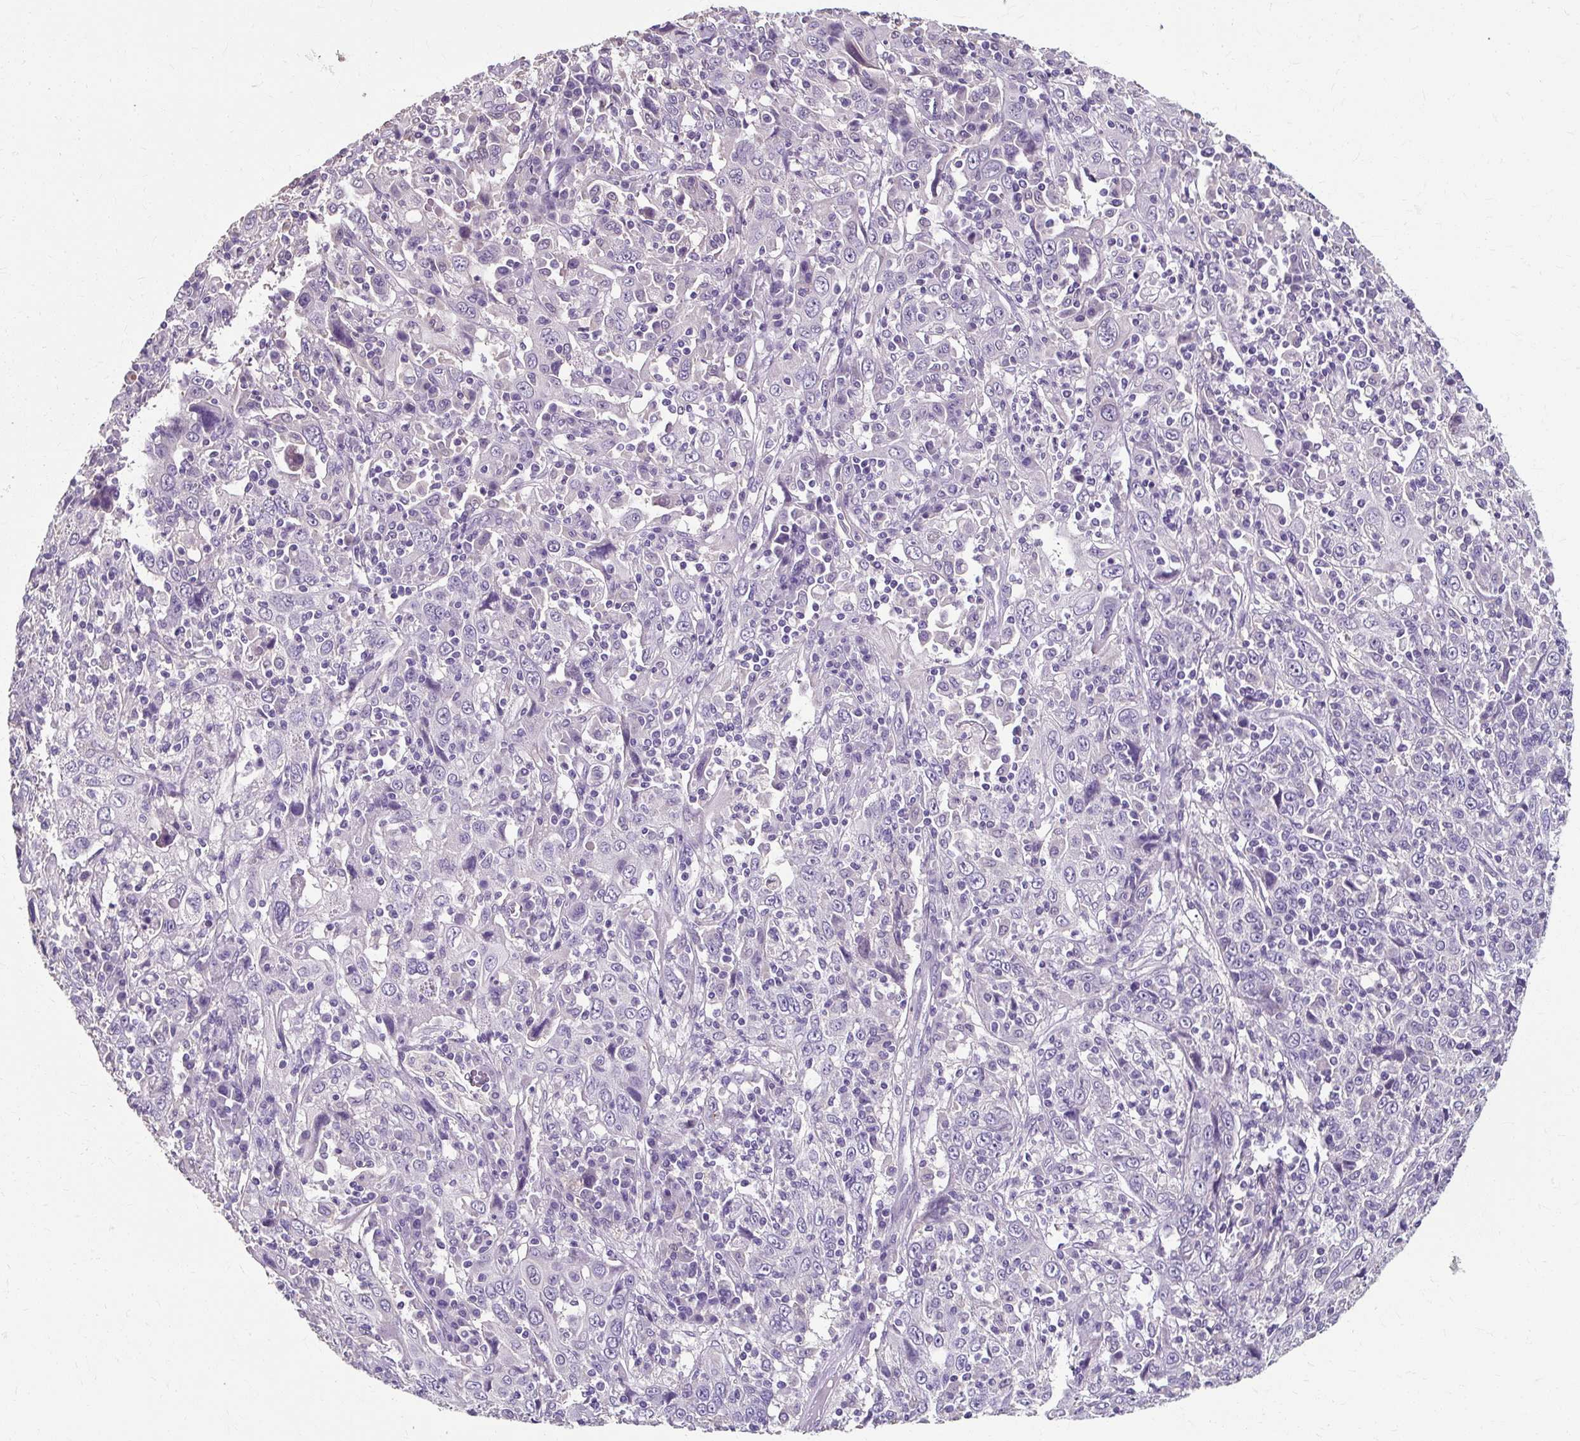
{"staining": {"intensity": "negative", "quantity": "none", "location": "none"}, "tissue": "cervical cancer", "cell_type": "Tumor cells", "image_type": "cancer", "snomed": [{"axis": "morphology", "description": "Squamous cell carcinoma, NOS"}, {"axis": "topography", "description": "Cervix"}], "caption": "There is no significant expression in tumor cells of cervical cancer (squamous cell carcinoma). (DAB (3,3'-diaminobenzidine) immunohistochemistry (IHC) with hematoxylin counter stain).", "gene": "KLHL24", "patient": {"sex": "female", "age": 46}}